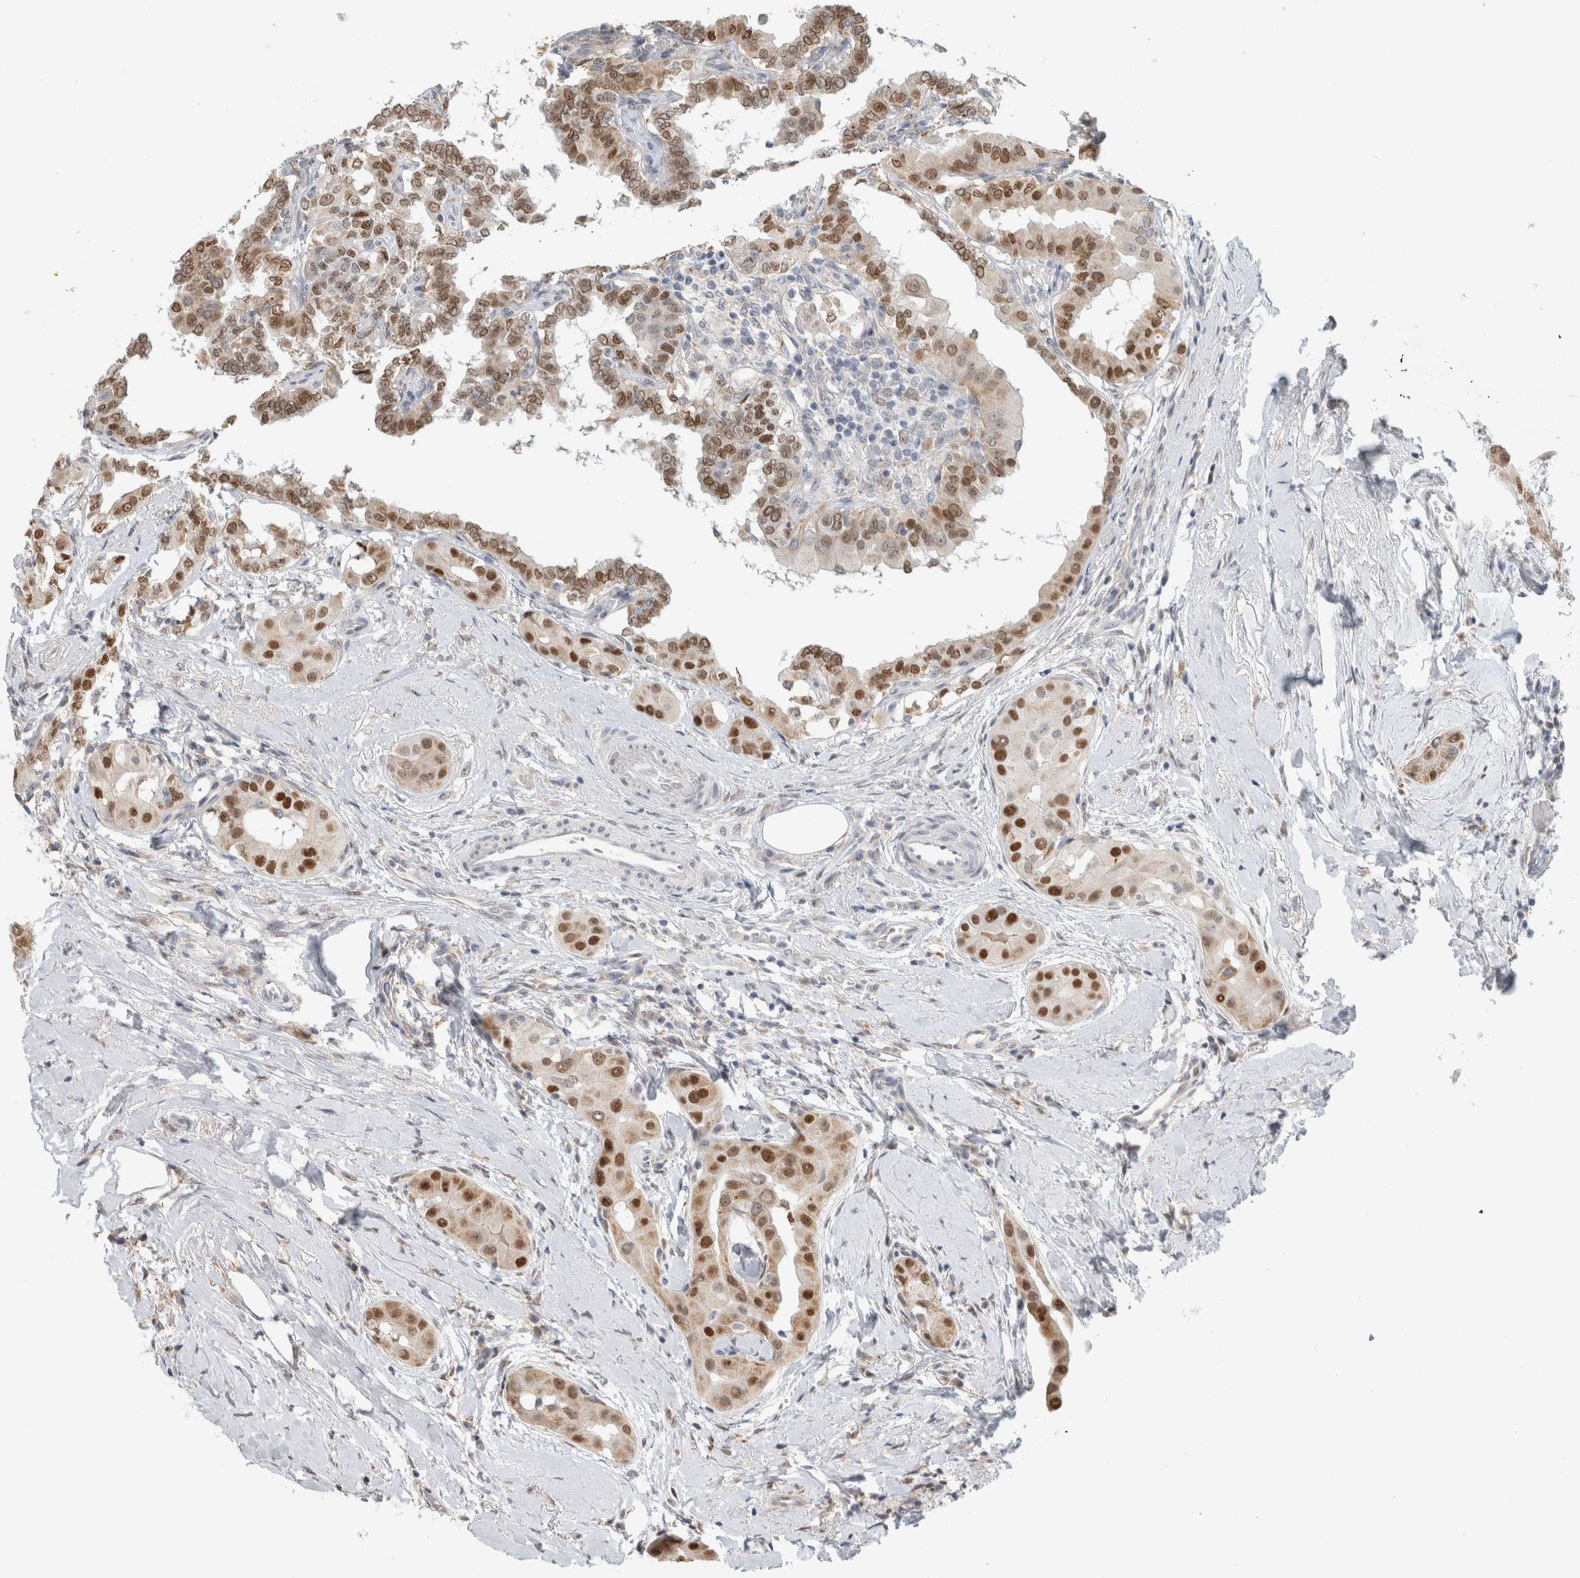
{"staining": {"intensity": "strong", "quantity": ">75%", "location": "nuclear"}, "tissue": "thyroid cancer", "cell_type": "Tumor cells", "image_type": "cancer", "snomed": [{"axis": "morphology", "description": "Papillary adenocarcinoma, NOS"}, {"axis": "topography", "description": "Thyroid gland"}], "caption": "This photomicrograph shows thyroid cancer (papillary adenocarcinoma) stained with immunohistochemistry (IHC) to label a protein in brown. The nuclear of tumor cells show strong positivity for the protein. Nuclei are counter-stained blue.", "gene": "NAB2", "patient": {"sex": "male", "age": 33}}